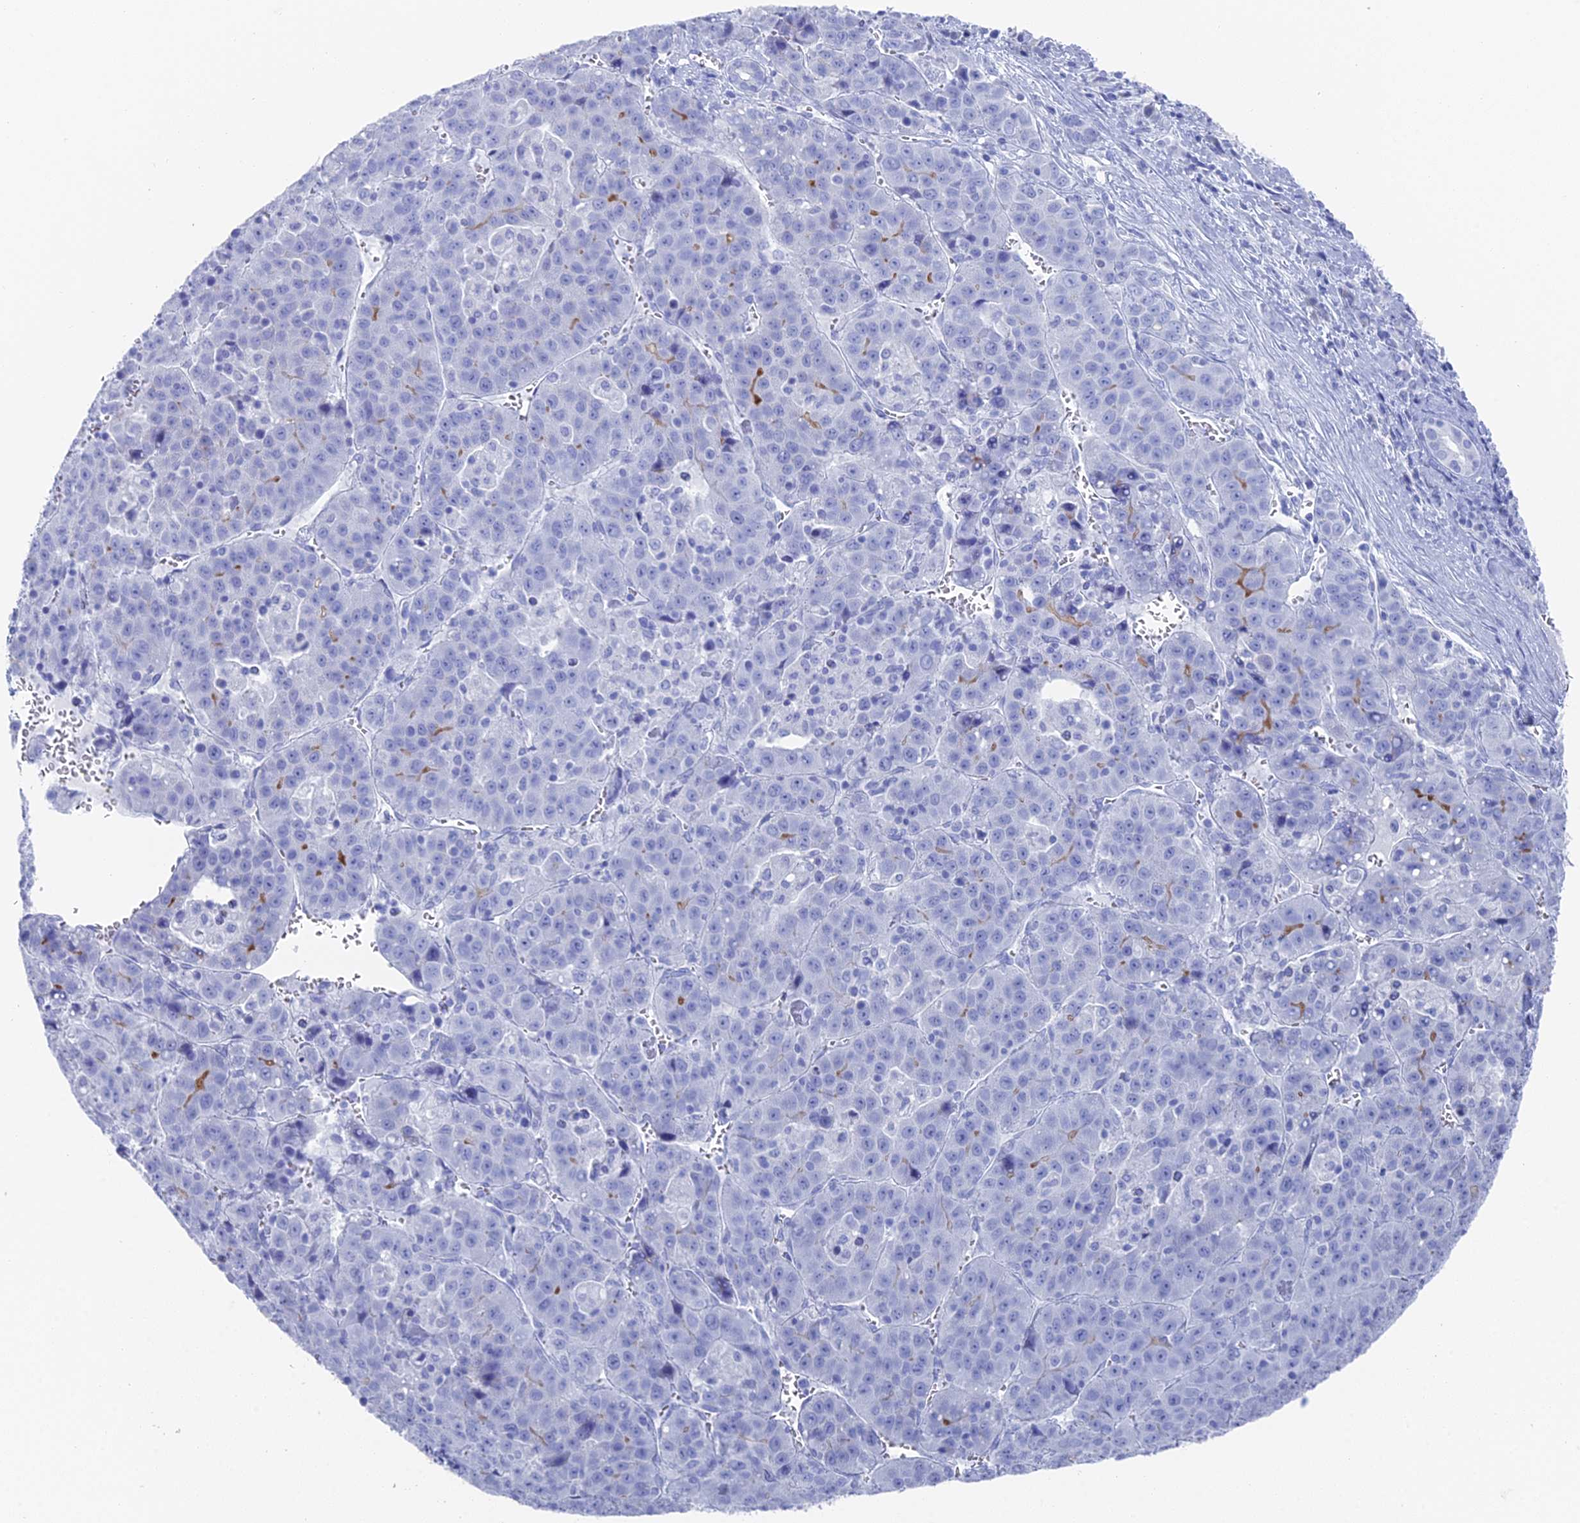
{"staining": {"intensity": "negative", "quantity": "none", "location": "none"}, "tissue": "liver cancer", "cell_type": "Tumor cells", "image_type": "cancer", "snomed": [{"axis": "morphology", "description": "Carcinoma, Hepatocellular, NOS"}, {"axis": "topography", "description": "Liver"}], "caption": "Immunohistochemistry (IHC) image of neoplastic tissue: hepatocellular carcinoma (liver) stained with DAB (3,3'-diaminobenzidine) reveals no significant protein expression in tumor cells. (DAB immunohistochemistry with hematoxylin counter stain).", "gene": "ENPP3", "patient": {"sex": "female", "age": 53}}